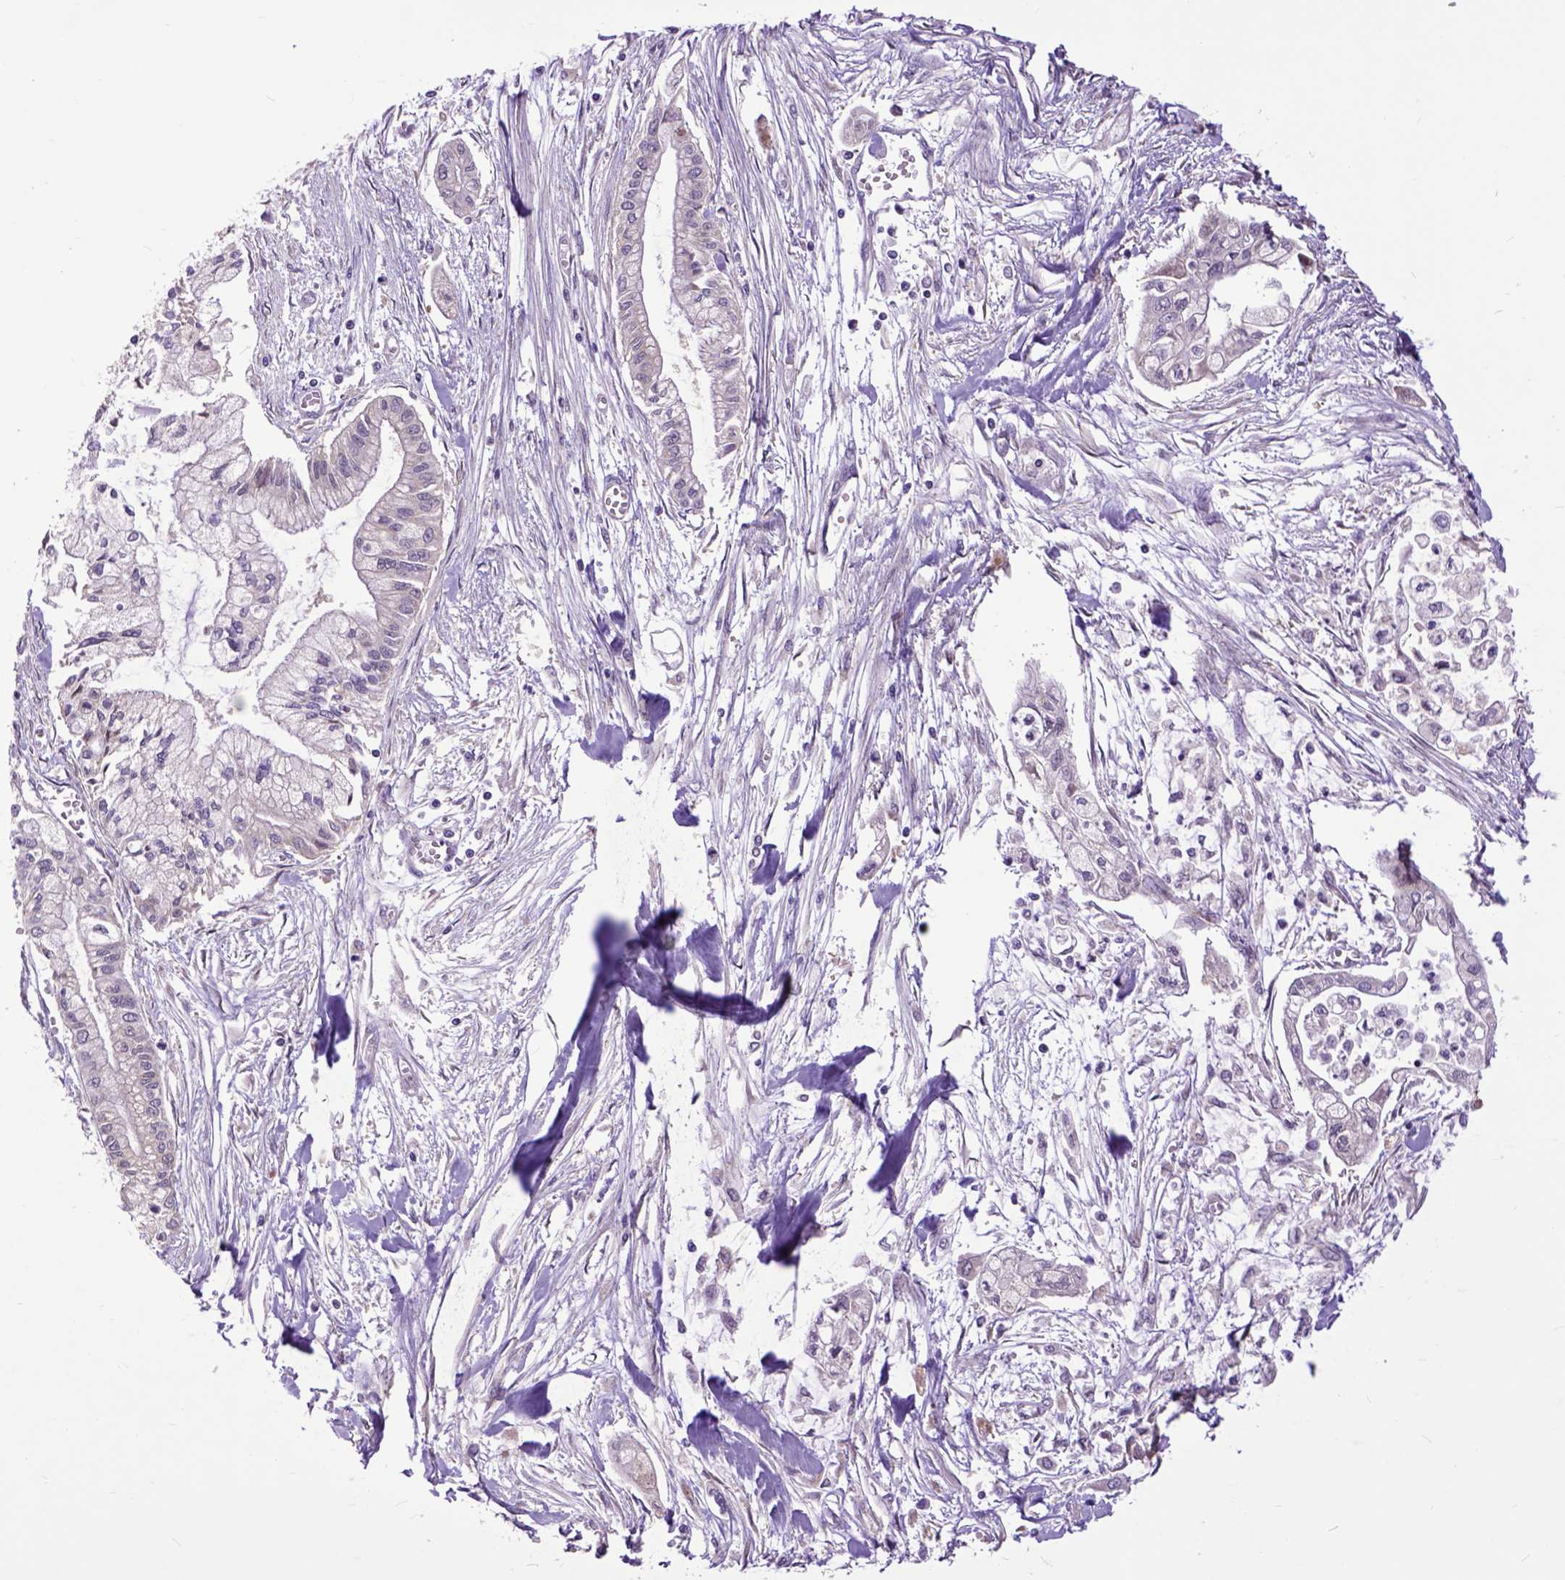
{"staining": {"intensity": "negative", "quantity": "none", "location": "none"}, "tissue": "pancreatic cancer", "cell_type": "Tumor cells", "image_type": "cancer", "snomed": [{"axis": "morphology", "description": "Adenocarcinoma, NOS"}, {"axis": "topography", "description": "Pancreas"}], "caption": "DAB (3,3'-diaminobenzidine) immunohistochemical staining of human pancreatic adenocarcinoma exhibits no significant expression in tumor cells.", "gene": "ARL1", "patient": {"sex": "male", "age": 54}}